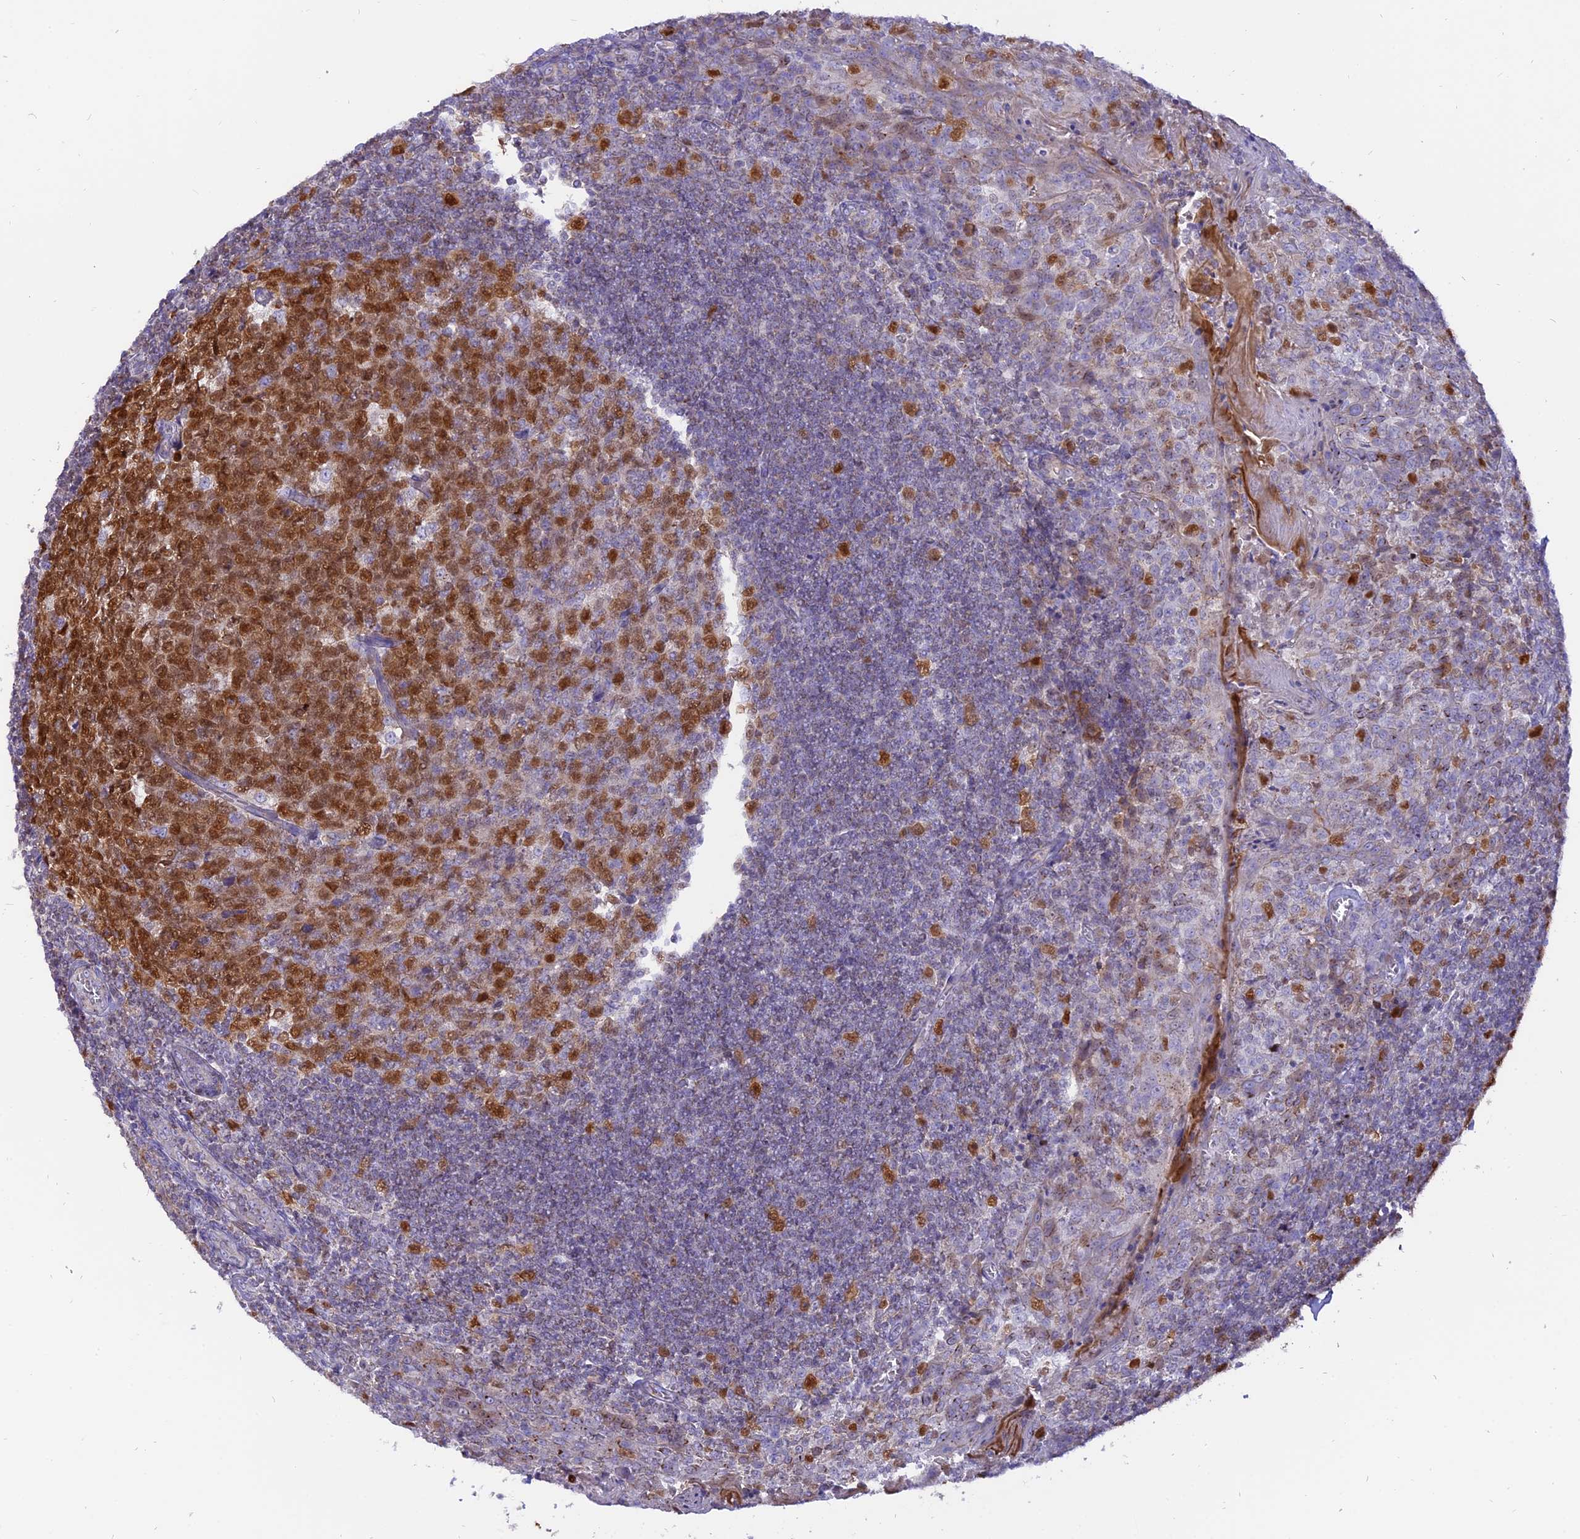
{"staining": {"intensity": "strong", "quantity": "25%-75%", "location": "cytoplasmic/membranous,nuclear"}, "tissue": "tonsil", "cell_type": "Germinal center cells", "image_type": "normal", "snomed": [{"axis": "morphology", "description": "Normal tissue, NOS"}, {"axis": "topography", "description": "Tonsil"}], "caption": "Protein staining of normal tonsil displays strong cytoplasmic/membranous,nuclear positivity in approximately 25%-75% of germinal center cells. (DAB (3,3'-diaminobenzidine) IHC, brown staining for protein, blue staining for nuclei).", "gene": "CENPV", "patient": {"sex": "male", "age": 27}}